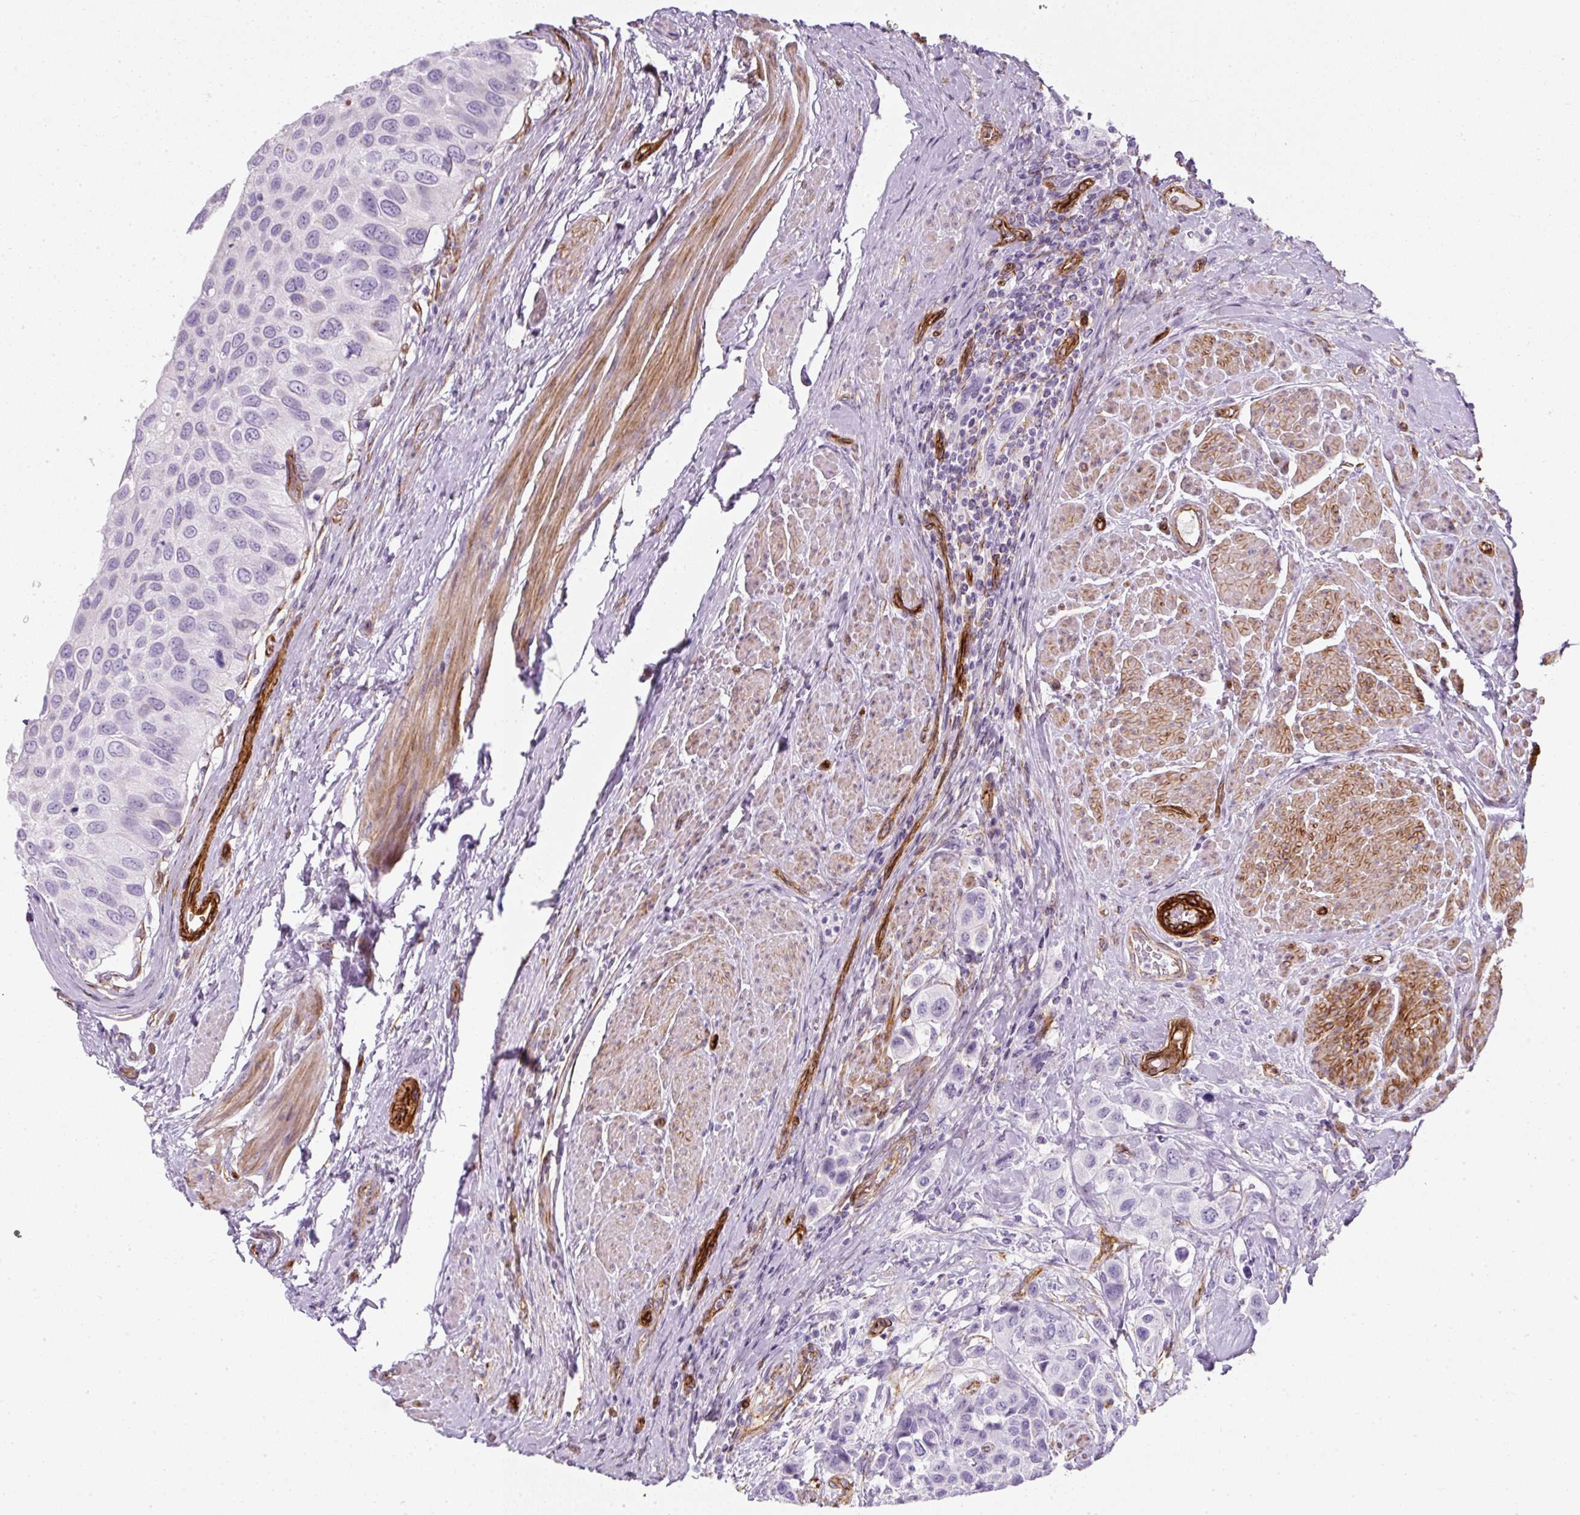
{"staining": {"intensity": "negative", "quantity": "none", "location": "none"}, "tissue": "urothelial cancer", "cell_type": "Tumor cells", "image_type": "cancer", "snomed": [{"axis": "morphology", "description": "Urothelial carcinoma, High grade"}, {"axis": "topography", "description": "Urinary bladder"}], "caption": "A micrograph of human urothelial carcinoma (high-grade) is negative for staining in tumor cells.", "gene": "CAVIN3", "patient": {"sex": "male", "age": 50}}